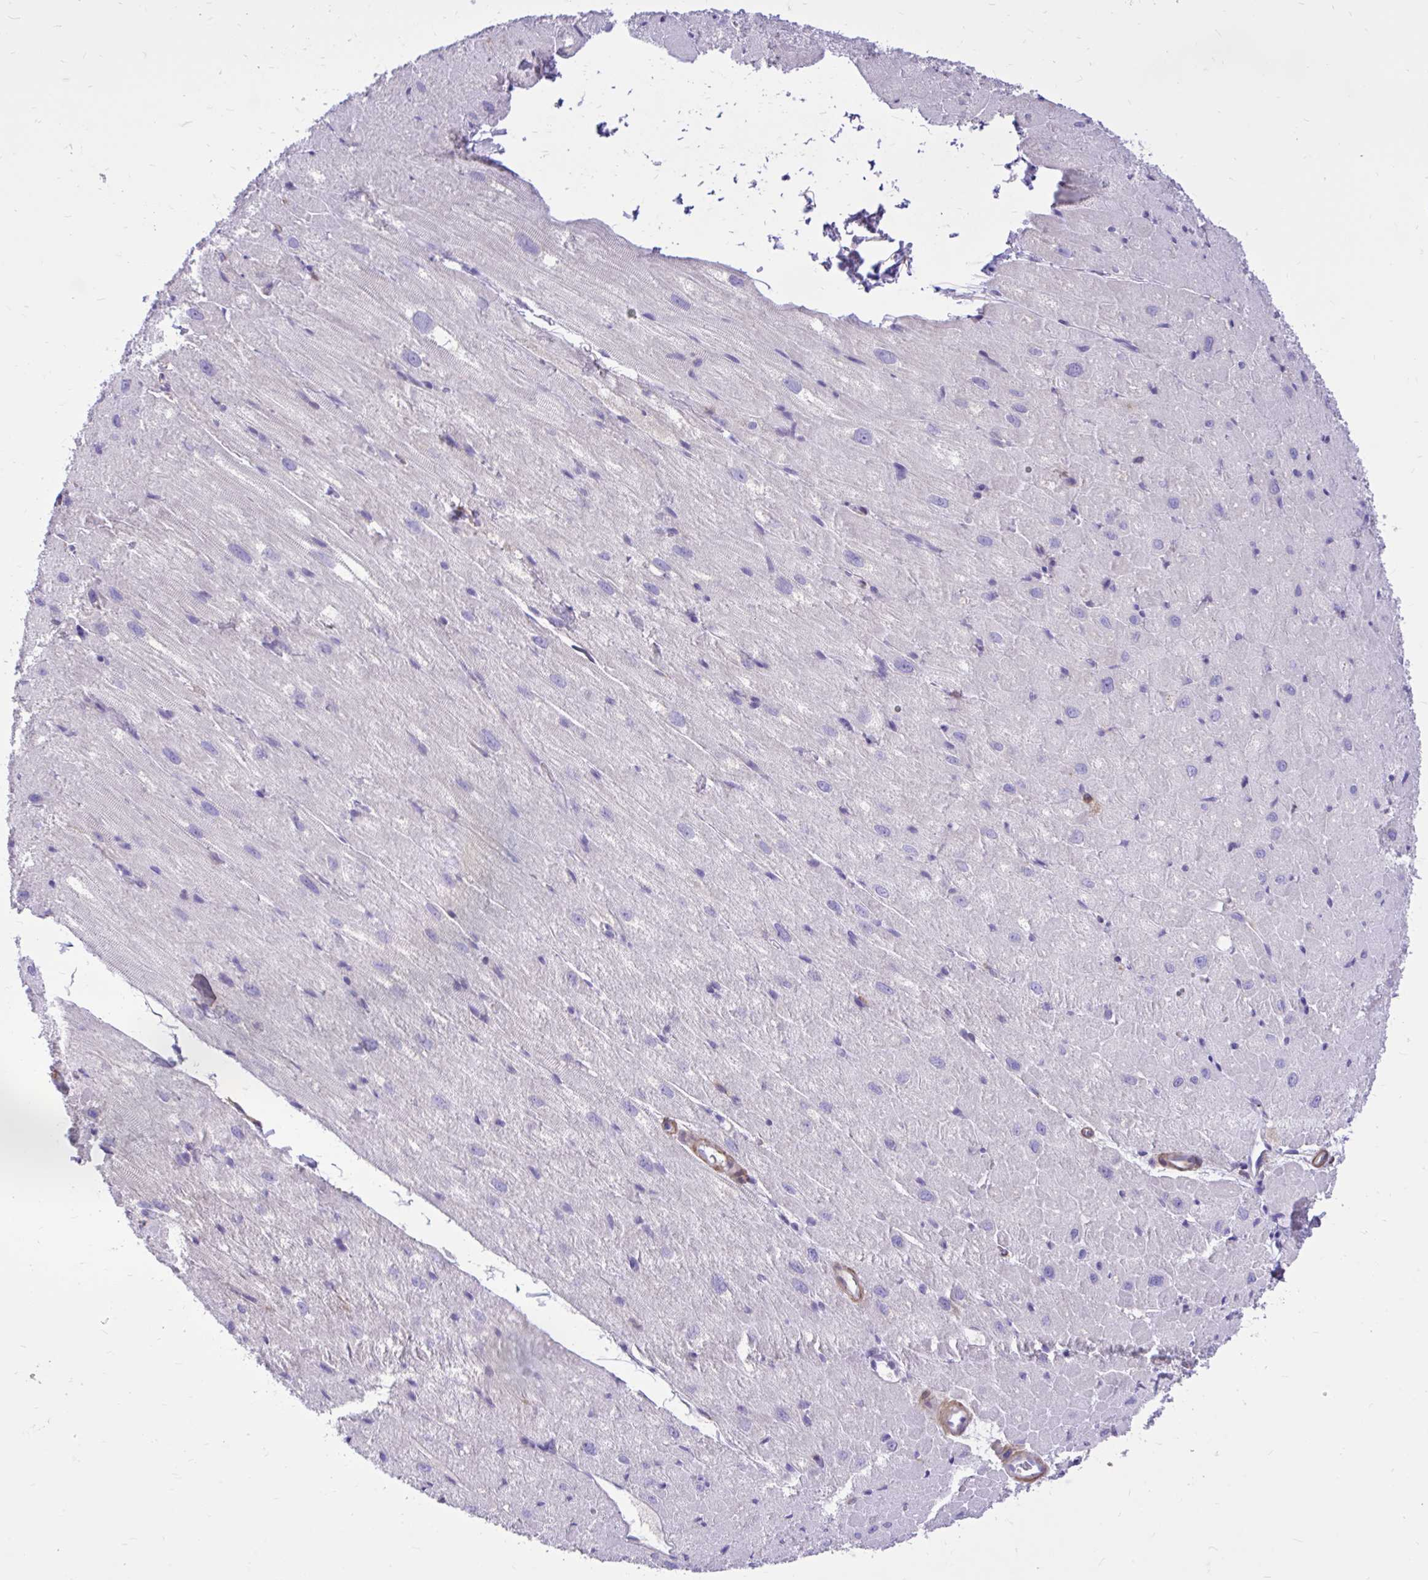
{"staining": {"intensity": "moderate", "quantity": "<25%", "location": "cytoplasmic/membranous"}, "tissue": "heart muscle", "cell_type": "Cardiomyocytes", "image_type": "normal", "snomed": [{"axis": "morphology", "description": "Normal tissue, NOS"}, {"axis": "topography", "description": "Heart"}], "caption": "A brown stain shows moderate cytoplasmic/membranous staining of a protein in cardiomyocytes of benign human heart muscle. (Brightfield microscopy of DAB IHC at high magnification).", "gene": "TLR7", "patient": {"sex": "male", "age": 62}}